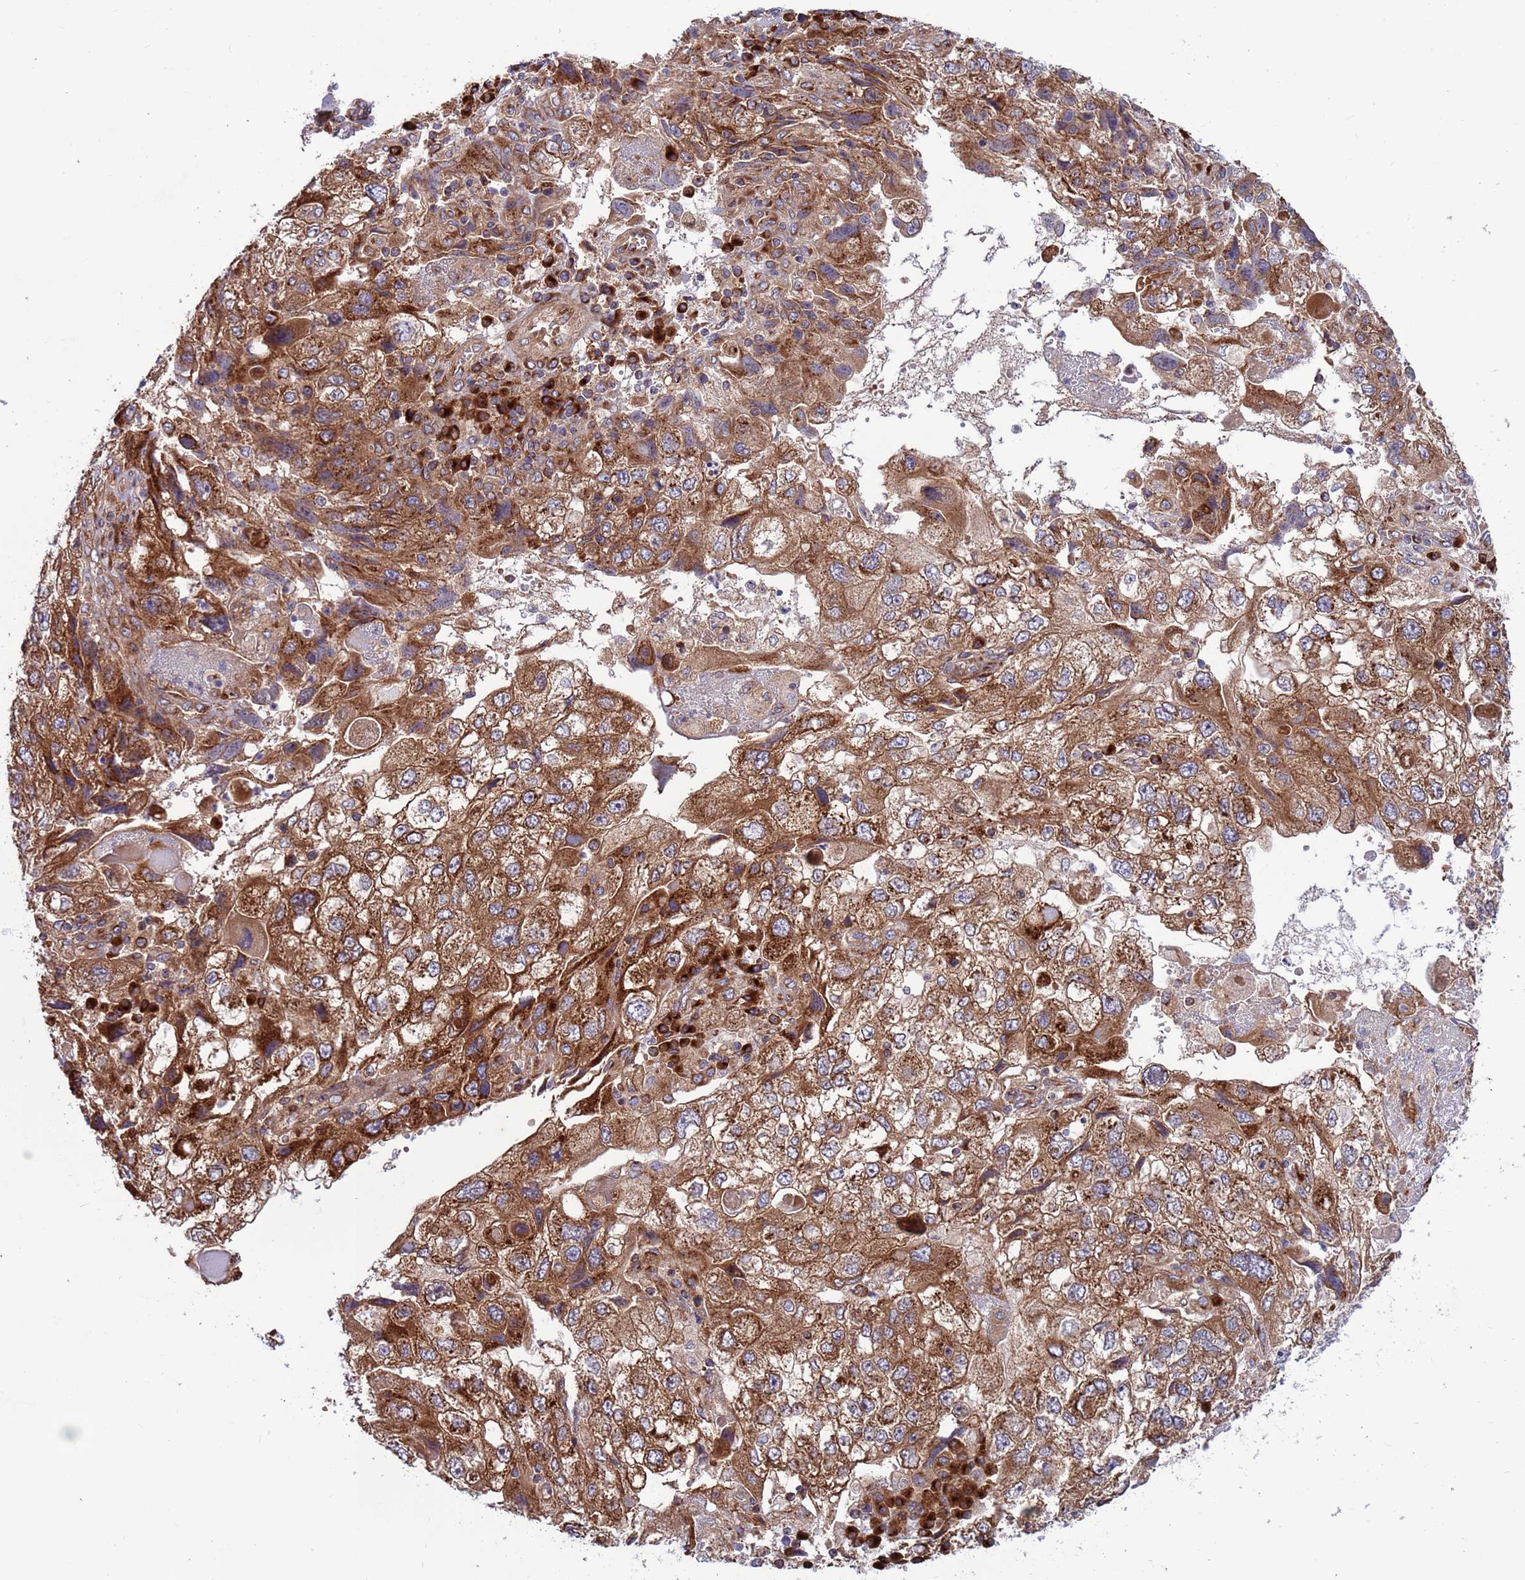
{"staining": {"intensity": "moderate", "quantity": ">75%", "location": "cytoplasmic/membranous"}, "tissue": "endometrial cancer", "cell_type": "Tumor cells", "image_type": "cancer", "snomed": [{"axis": "morphology", "description": "Adenocarcinoma, NOS"}, {"axis": "topography", "description": "Endometrium"}], "caption": "Brown immunohistochemical staining in endometrial adenocarcinoma demonstrates moderate cytoplasmic/membranous staining in about >75% of tumor cells.", "gene": "ZC3HAV1", "patient": {"sex": "female", "age": 49}}